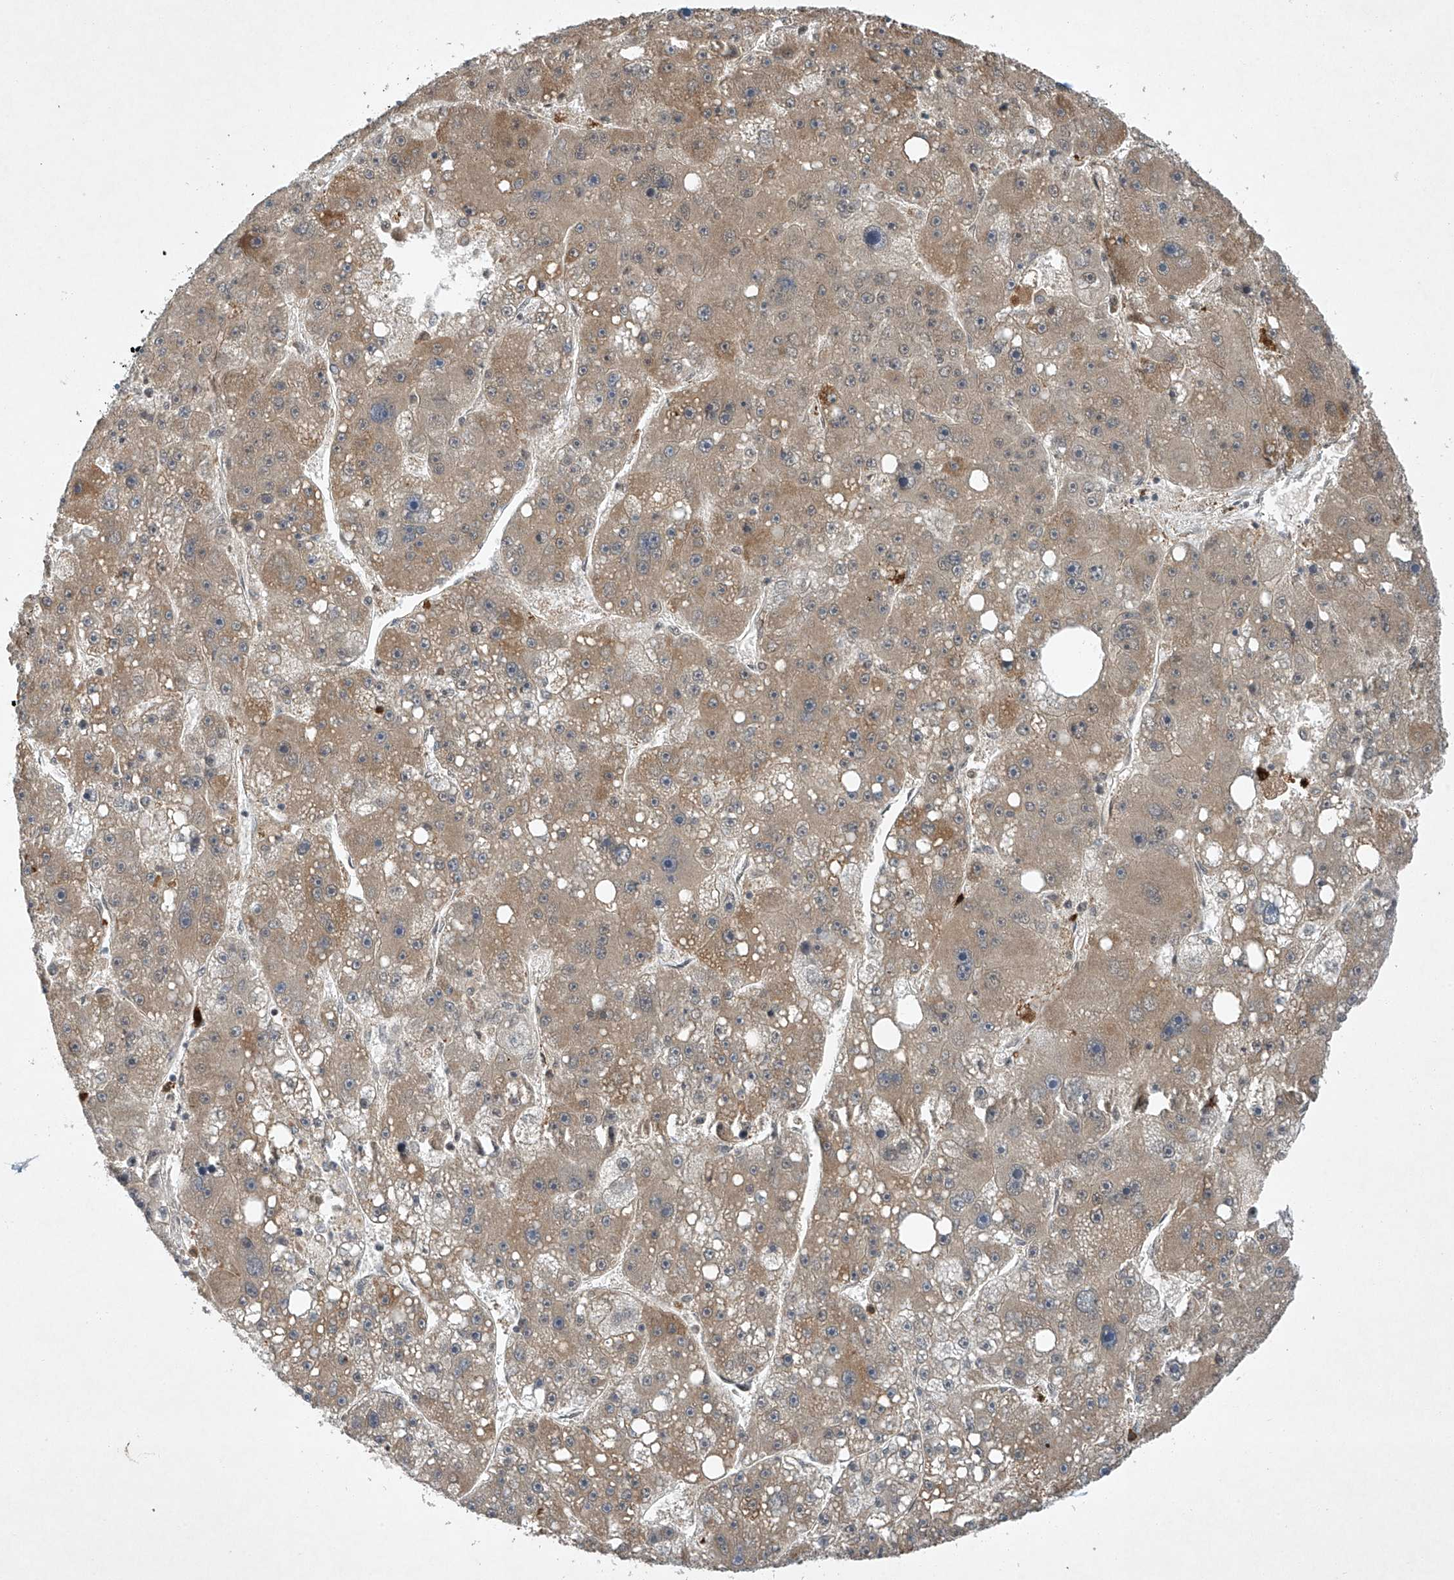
{"staining": {"intensity": "weak", "quantity": ">75%", "location": "cytoplasmic/membranous"}, "tissue": "liver cancer", "cell_type": "Tumor cells", "image_type": "cancer", "snomed": [{"axis": "morphology", "description": "Carcinoma, Hepatocellular, NOS"}, {"axis": "topography", "description": "Liver"}], "caption": "Brown immunohistochemical staining in human liver cancer displays weak cytoplasmic/membranous expression in about >75% of tumor cells.", "gene": "TAF8", "patient": {"sex": "female", "age": 61}}